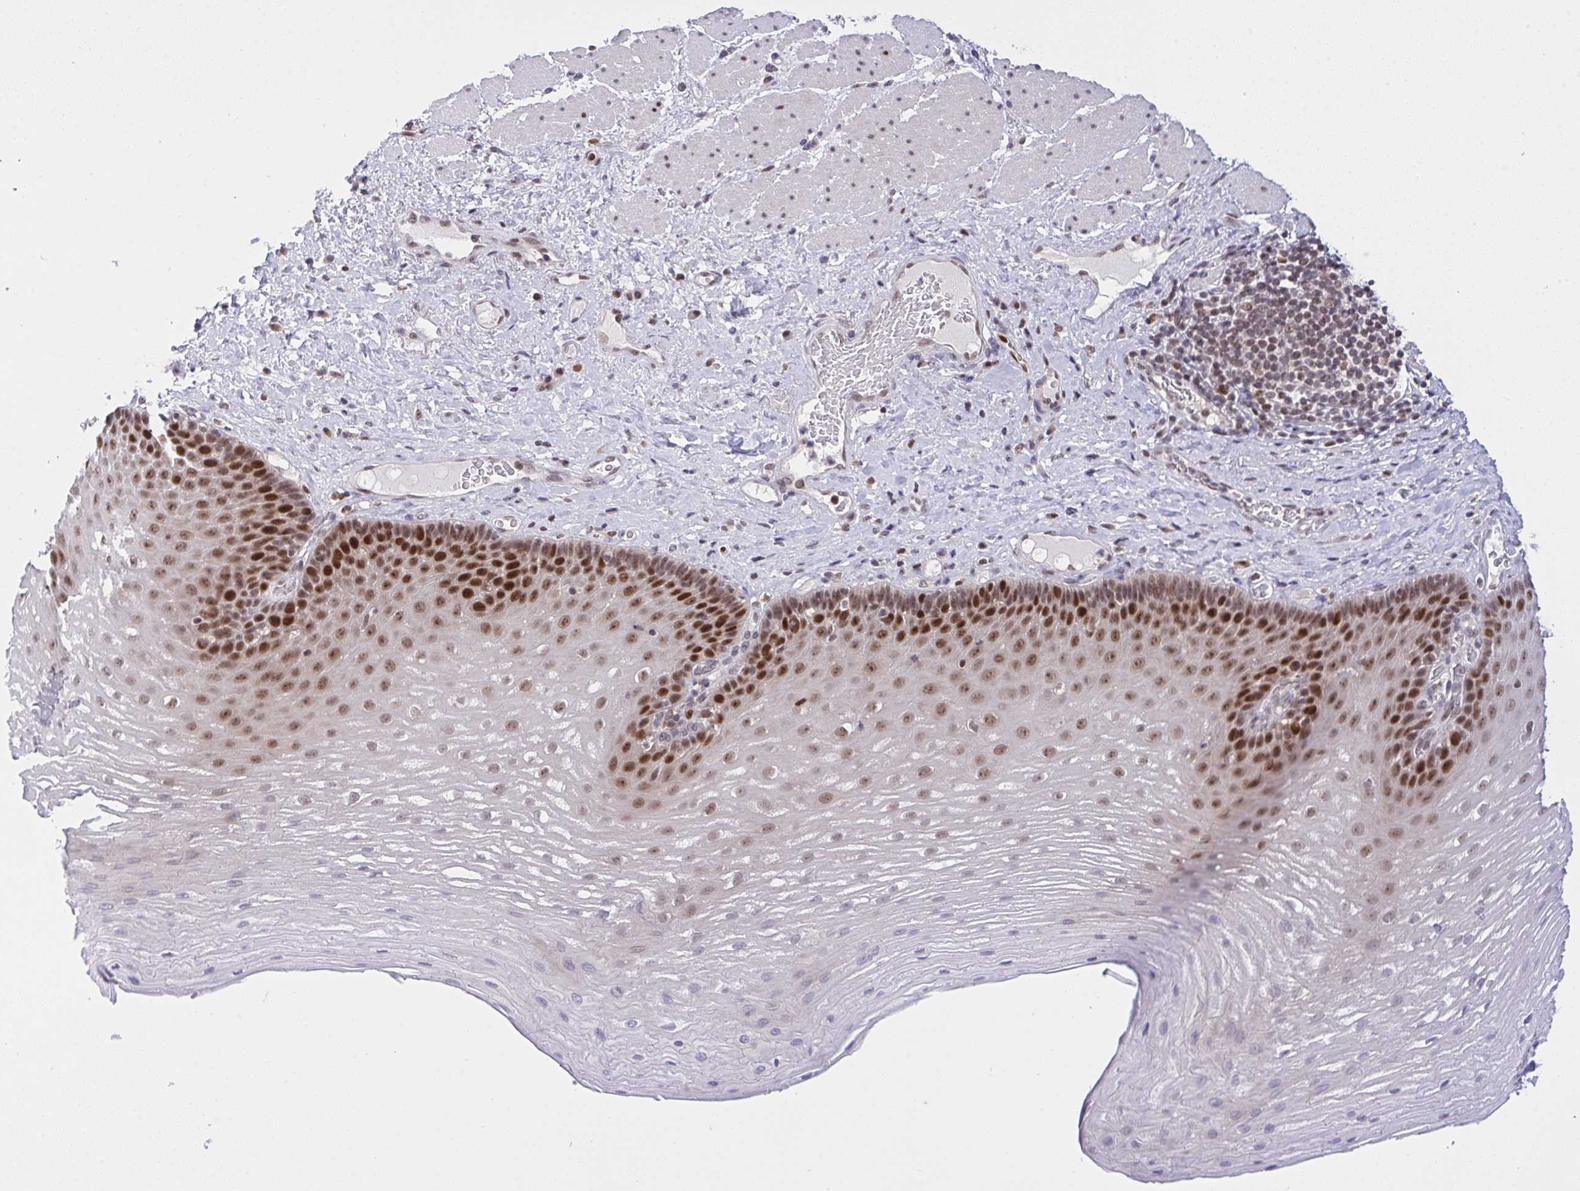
{"staining": {"intensity": "strong", "quantity": "25%-75%", "location": "nuclear"}, "tissue": "esophagus", "cell_type": "Squamous epithelial cells", "image_type": "normal", "snomed": [{"axis": "morphology", "description": "Normal tissue, NOS"}, {"axis": "topography", "description": "Esophagus"}], "caption": "Immunohistochemical staining of unremarkable esophagus exhibits strong nuclear protein expression in about 25%-75% of squamous epithelial cells.", "gene": "RFC4", "patient": {"sex": "male", "age": 62}}